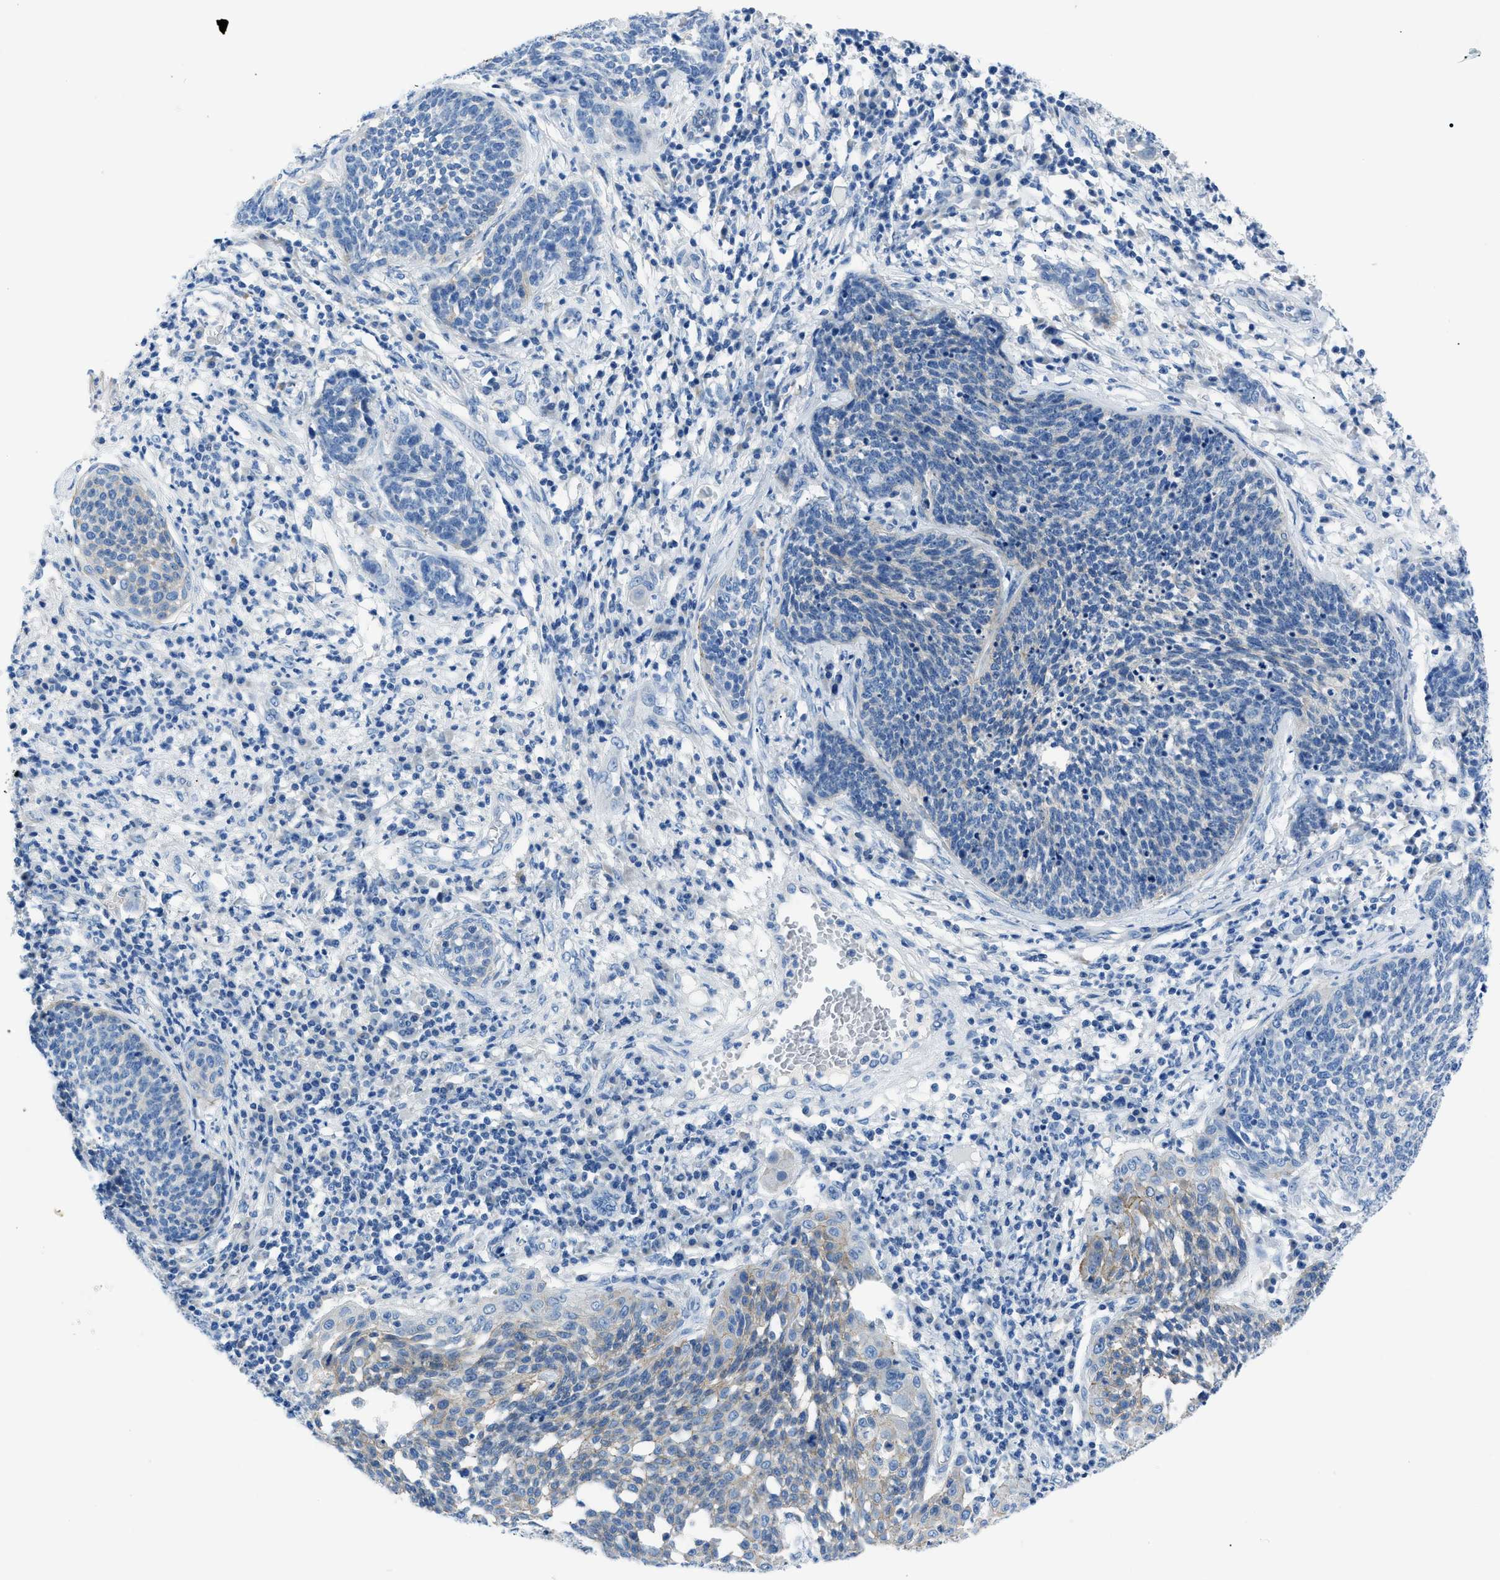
{"staining": {"intensity": "weak", "quantity": "25%-75%", "location": "cytoplasmic/membranous"}, "tissue": "cervical cancer", "cell_type": "Tumor cells", "image_type": "cancer", "snomed": [{"axis": "morphology", "description": "Squamous cell carcinoma, NOS"}, {"axis": "topography", "description": "Cervix"}], "caption": "Protein staining of cervical cancer (squamous cell carcinoma) tissue exhibits weak cytoplasmic/membranous staining in approximately 25%-75% of tumor cells. (Stains: DAB in brown, nuclei in blue, Microscopy: brightfield microscopy at high magnification).", "gene": "ZDHHC24", "patient": {"sex": "female", "age": 34}}